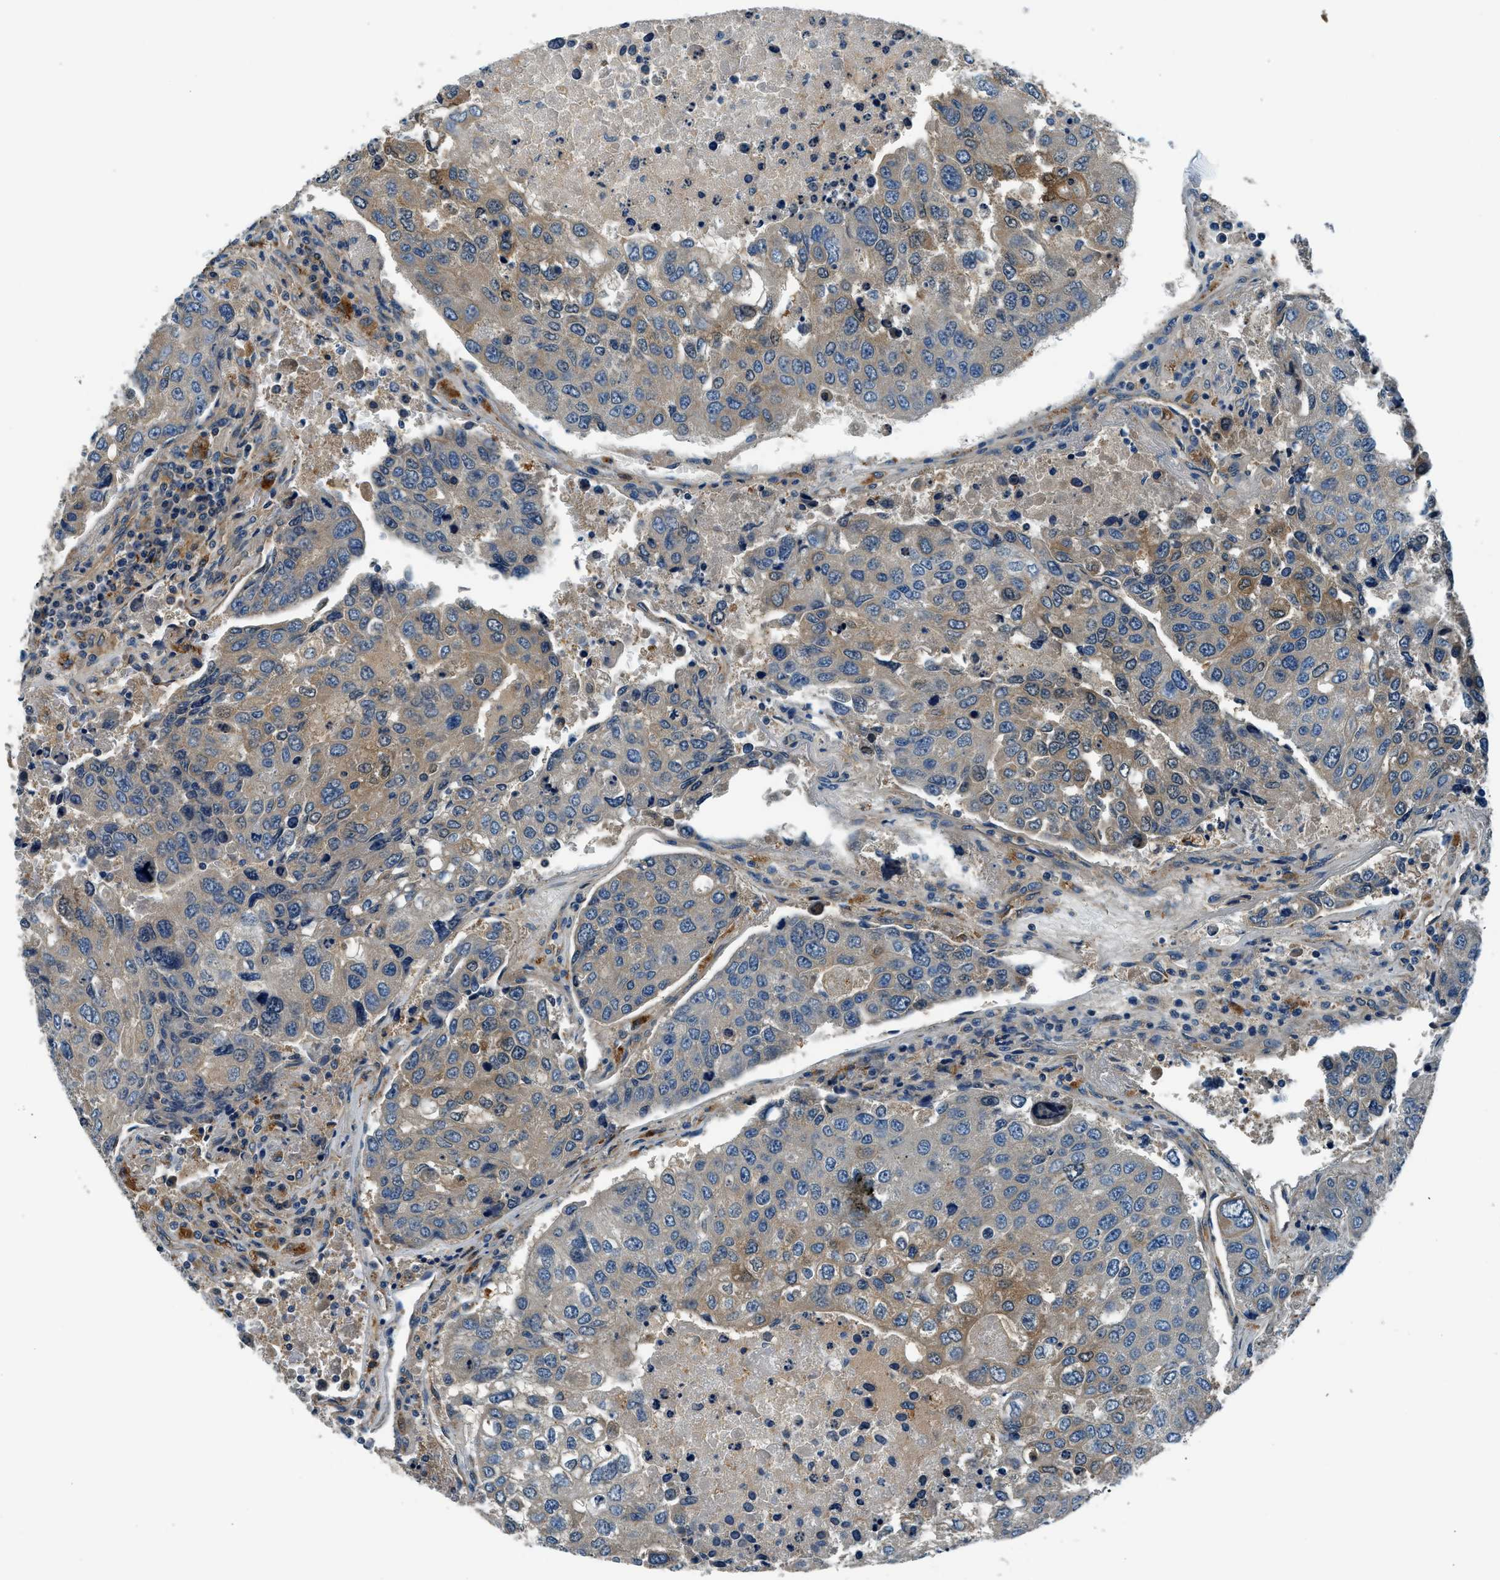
{"staining": {"intensity": "moderate", "quantity": ">75%", "location": "cytoplasmic/membranous"}, "tissue": "urothelial cancer", "cell_type": "Tumor cells", "image_type": "cancer", "snomed": [{"axis": "morphology", "description": "Urothelial carcinoma, High grade"}, {"axis": "topography", "description": "Lymph node"}, {"axis": "topography", "description": "Urinary bladder"}], "caption": "Immunohistochemistry of human urothelial carcinoma (high-grade) exhibits medium levels of moderate cytoplasmic/membranous expression in approximately >75% of tumor cells.", "gene": "SLC19A2", "patient": {"sex": "male", "age": 51}}